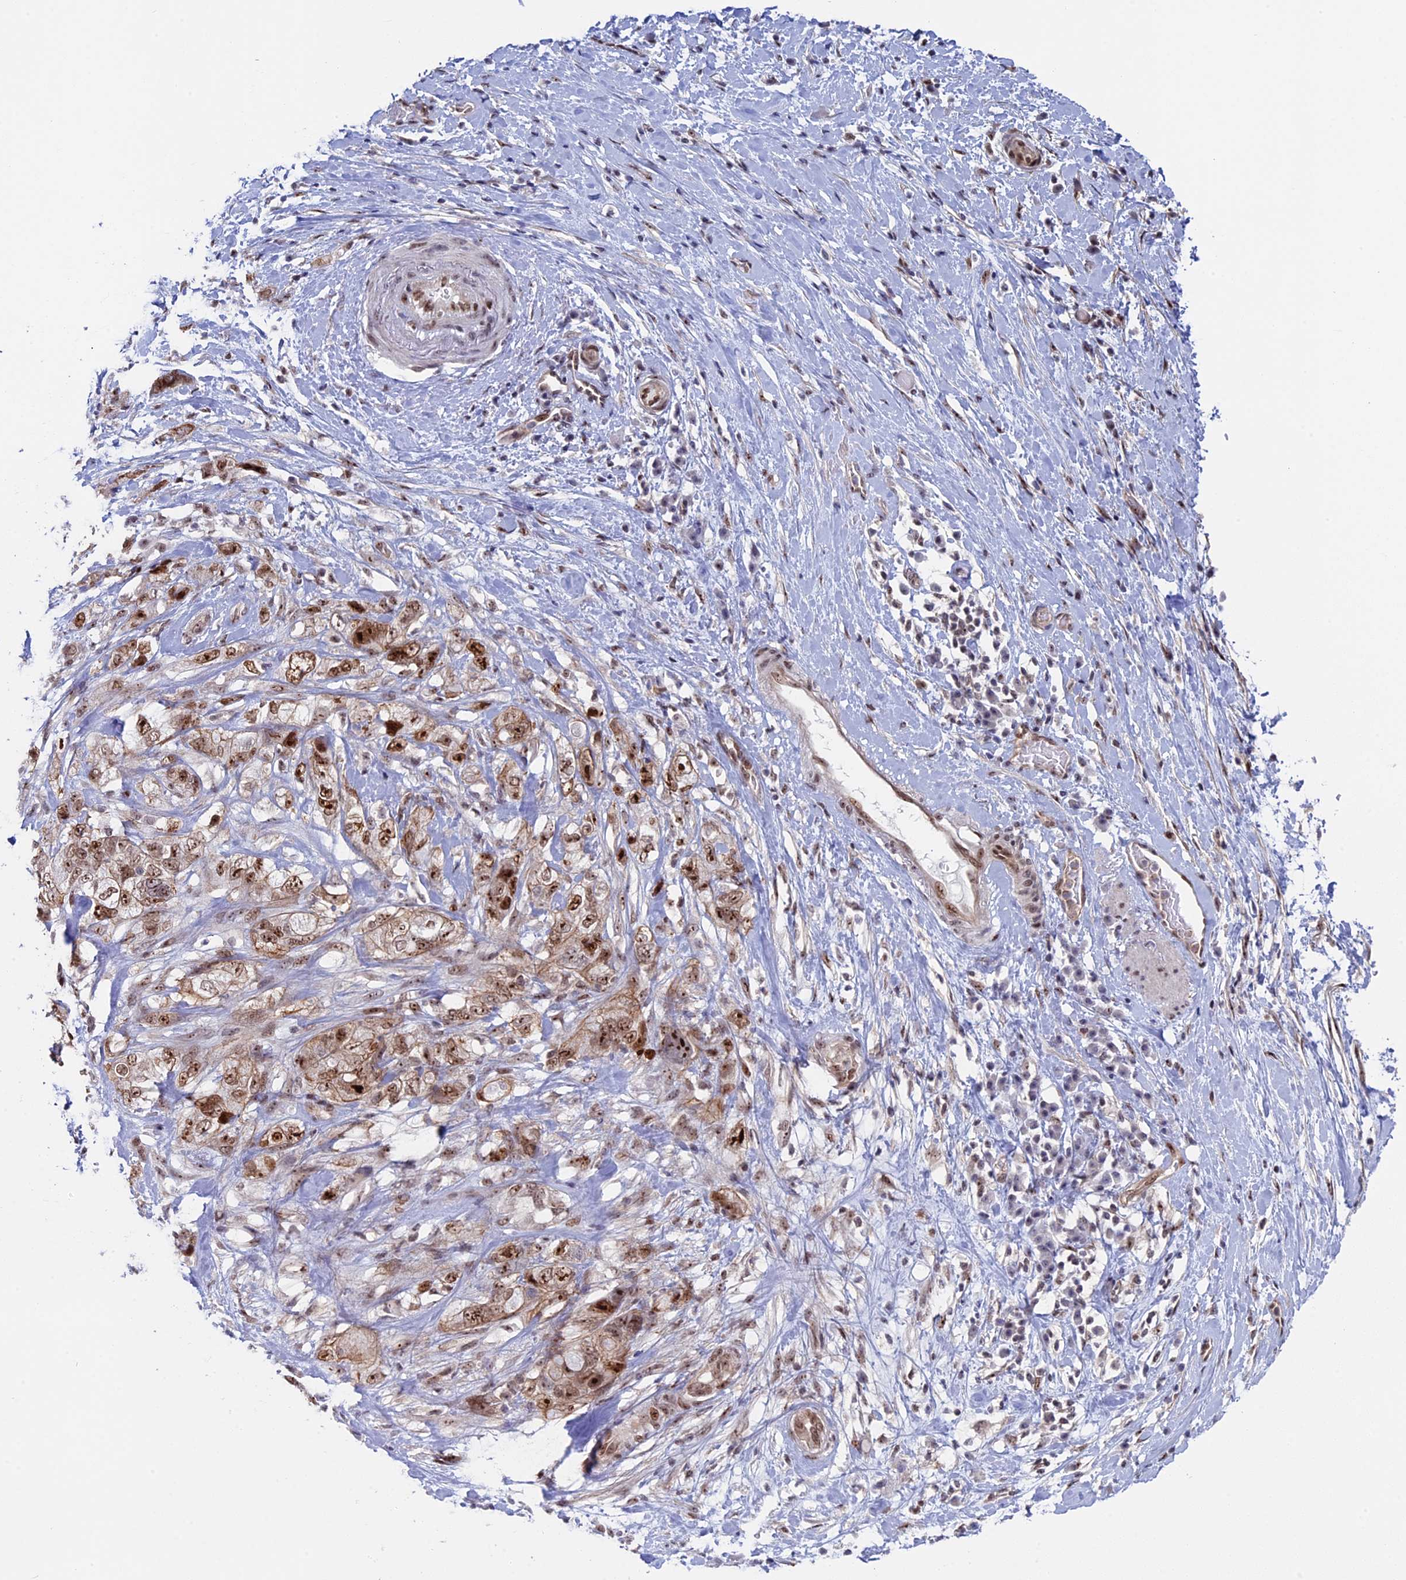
{"staining": {"intensity": "moderate", "quantity": ">75%", "location": "nuclear"}, "tissue": "pancreatic cancer", "cell_type": "Tumor cells", "image_type": "cancer", "snomed": [{"axis": "morphology", "description": "Adenocarcinoma, NOS"}, {"axis": "topography", "description": "Pancreas"}], "caption": "Brown immunohistochemical staining in pancreatic cancer displays moderate nuclear staining in approximately >75% of tumor cells.", "gene": "CCDC86", "patient": {"sex": "female", "age": 73}}